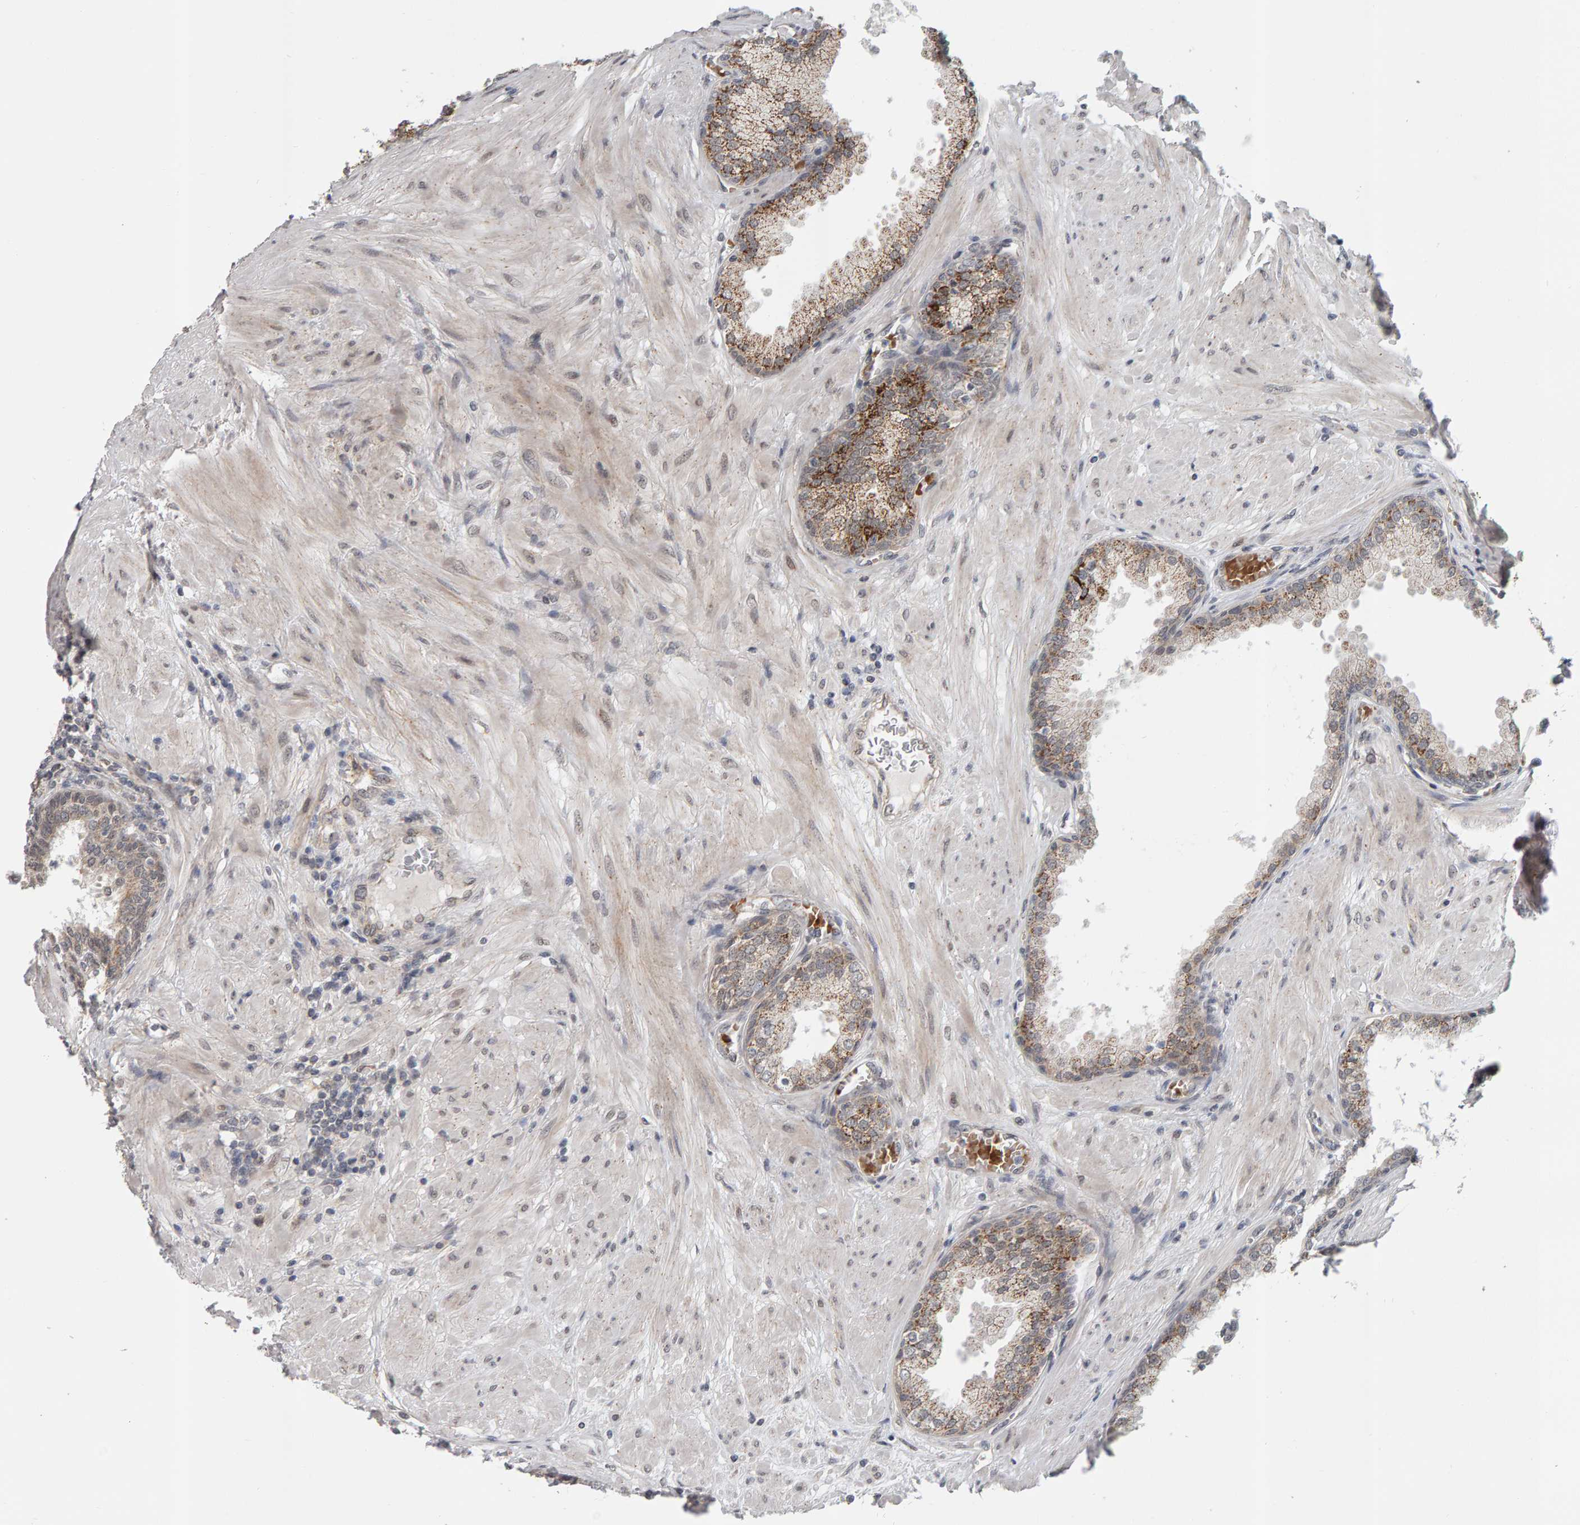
{"staining": {"intensity": "moderate", "quantity": "25%-75%", "location": "cytoplasmic/membranous"}, "tissue": "prostate", "cell_type": "Glandular cells", "image_type": "normal", "snomed": [{"axis": "morphology", "description": "Normal tissue, NOS"}, {"axis": "topography", "description": "Prostate"}], "caption": "IHC photomicrograph of unremarkable prostate: human prostate stained using IHC shows medium levels of moderate protein expression localized specifically in the cytoplasmic/membranous of glandular cells, appearing as a cytoplasmic/membranous brown color.", "gene": "DAP3", "patient": {"sex": "male", "age": 51}}